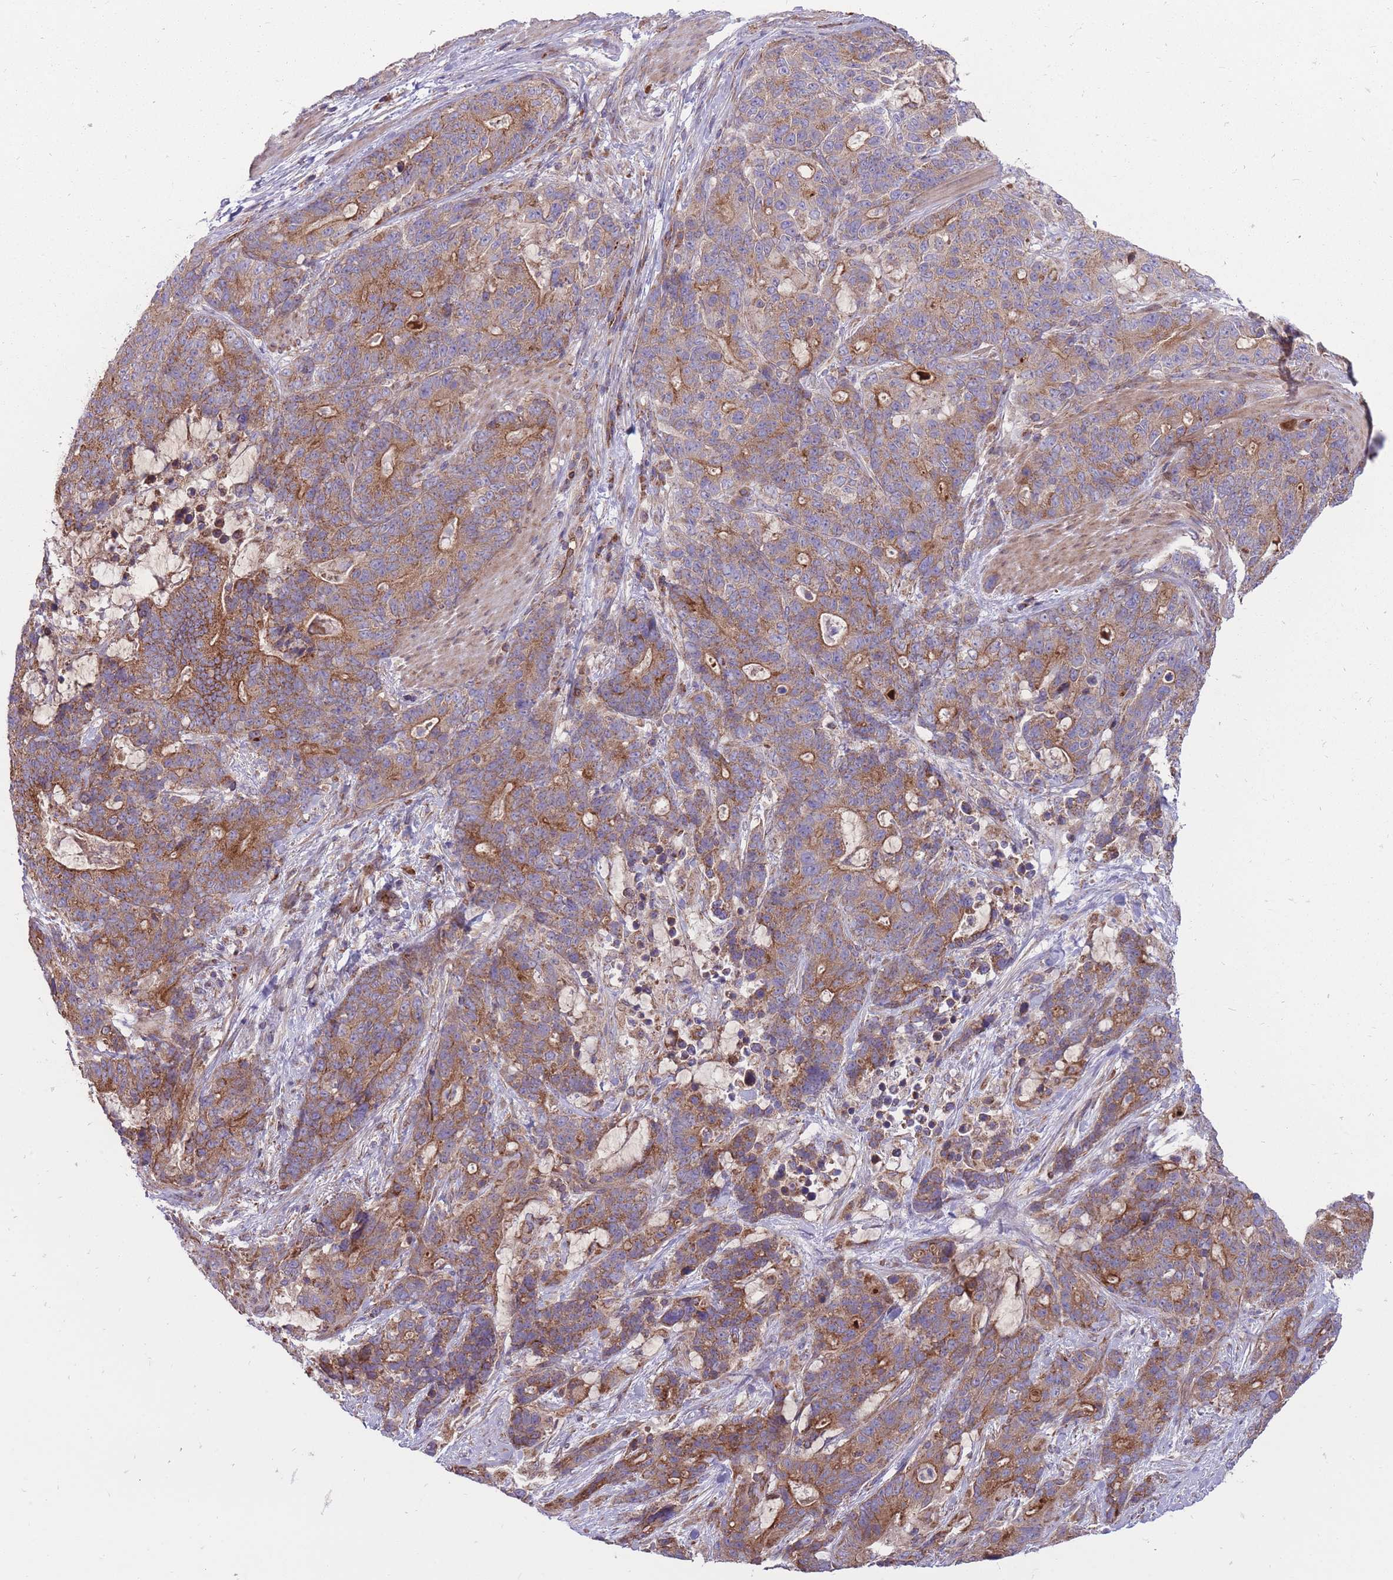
{"staining": {"intensity": "moderate", "quantity": ">75%", "location": "cytoplasmic/membranous"}, "tissue": "stomach cancer", "cell_type": "Tumor cells", "image_type": "cancer", "snomed": [{"axis": "morphology", "description": "Normal tissue, NOS"}, {"axis": "morphology", "description": "Adenocarcinoma, NOS"}, {"axis": "topography", "description": "Stomach"}], "caption": "Immunohistochemical staining of stomach cancer demonstrates medium levels of moderate cytoplasmic/membranous staining in about >75% of tumor cells. The protein is stained brown, and the nuclei are stained in blue (DAB (3,3'-diaminobenzidine) IHC with brightfield microscopy, high magnification).", "gene": "ANKRD10", "patient": {"sex": "female", "age": 64}}